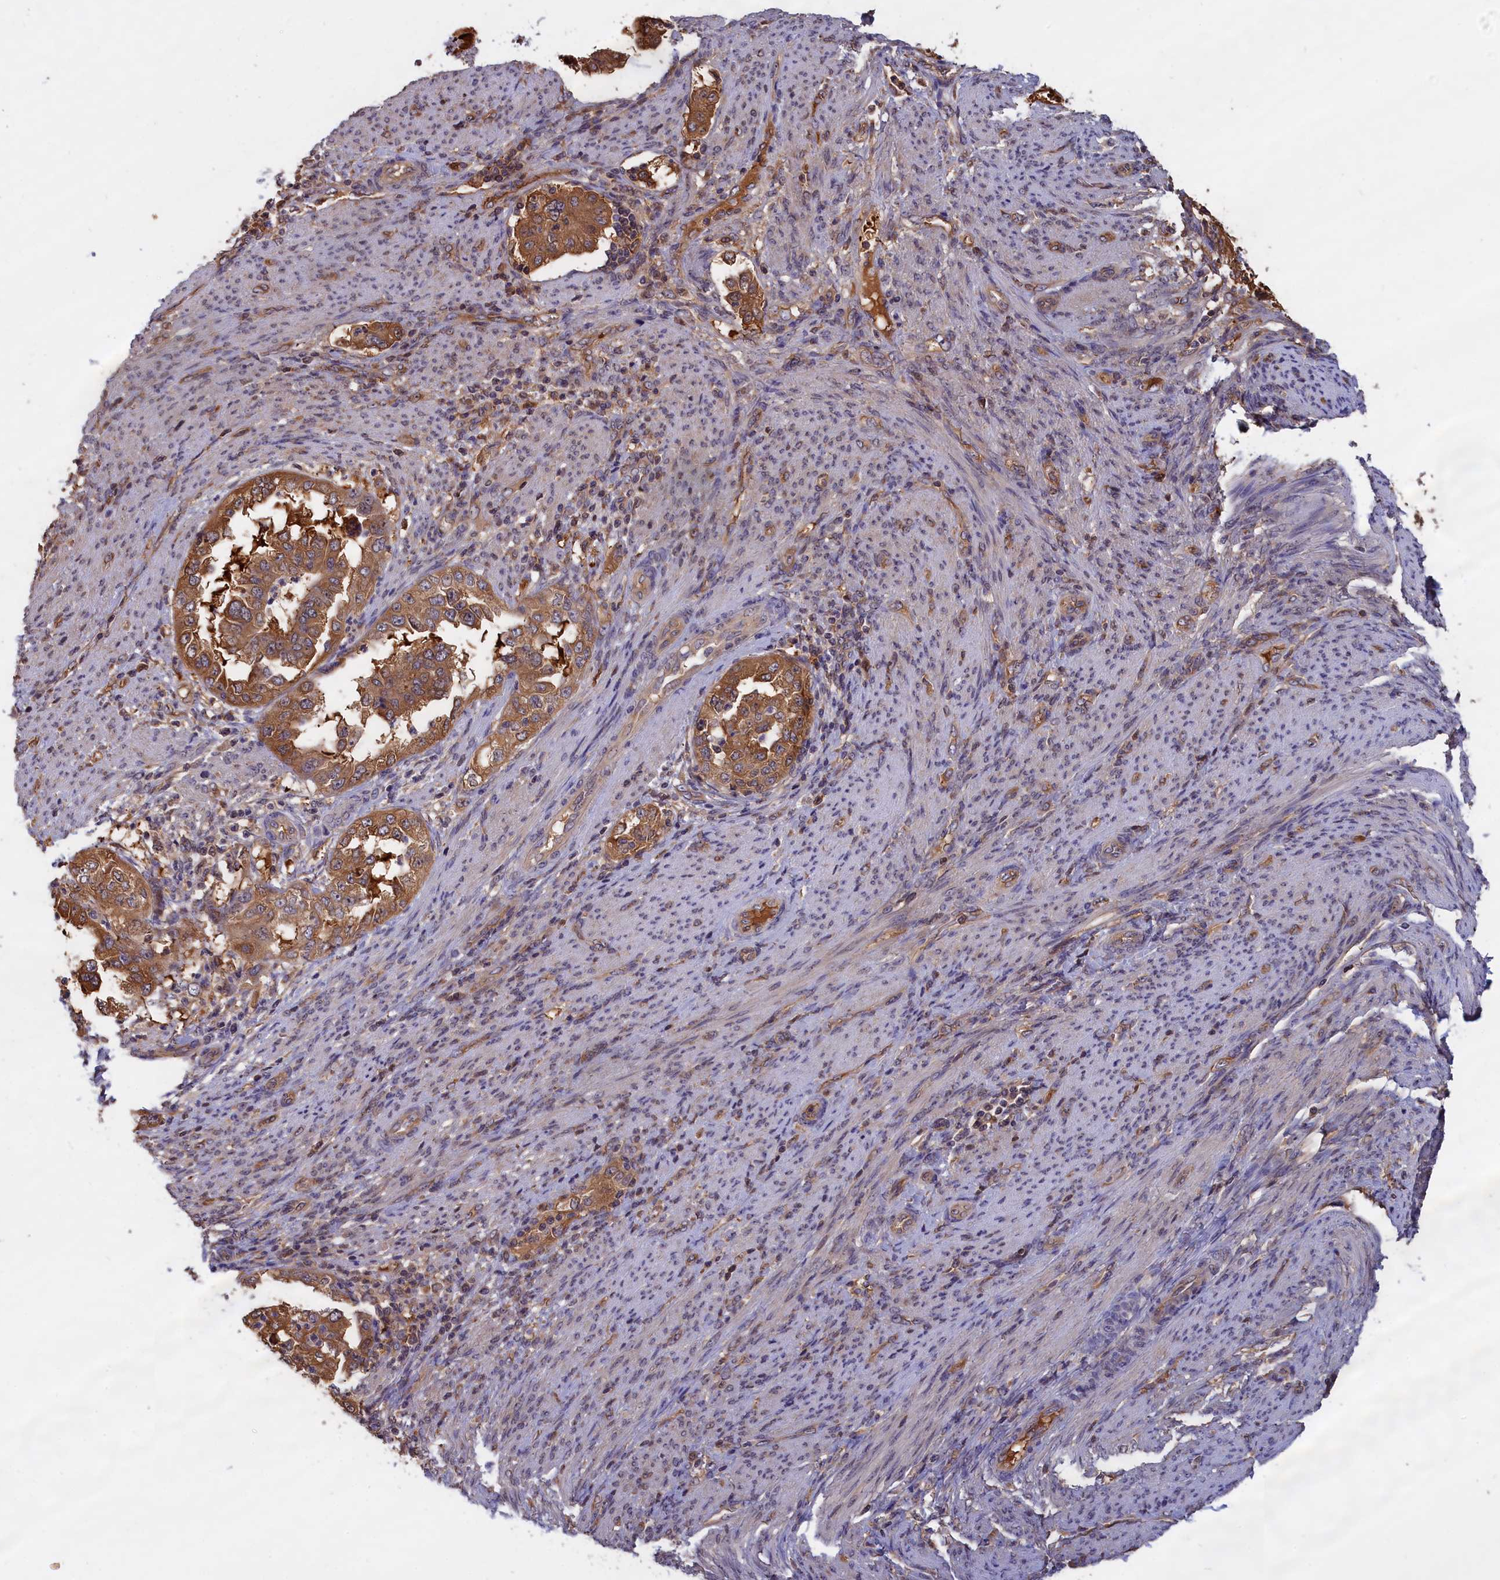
{"staining": {"intensity": "moderate", "quantity": ">75%", "location": "cytoplasmic/membranous"}, "tissue": "endometrial cancer", "cell_type": "Tumor cells", "image_type": "cancer", "snomed": [{"axis": "morphology", "description": "Adenocarcinoma, NOS"}, {"axis": "topography", "description": "Endometrium"}], "caption": "Endometrial cancer (adenocarcinoma) stained for a protein demonstrates moderate cytoplasmic/membranous positivity in tumor cells. (Brightfield microscopy of DAB IHC at high magnification).", "gene": "ABCC8", "patient": {"sex": "female", "age": 85}}